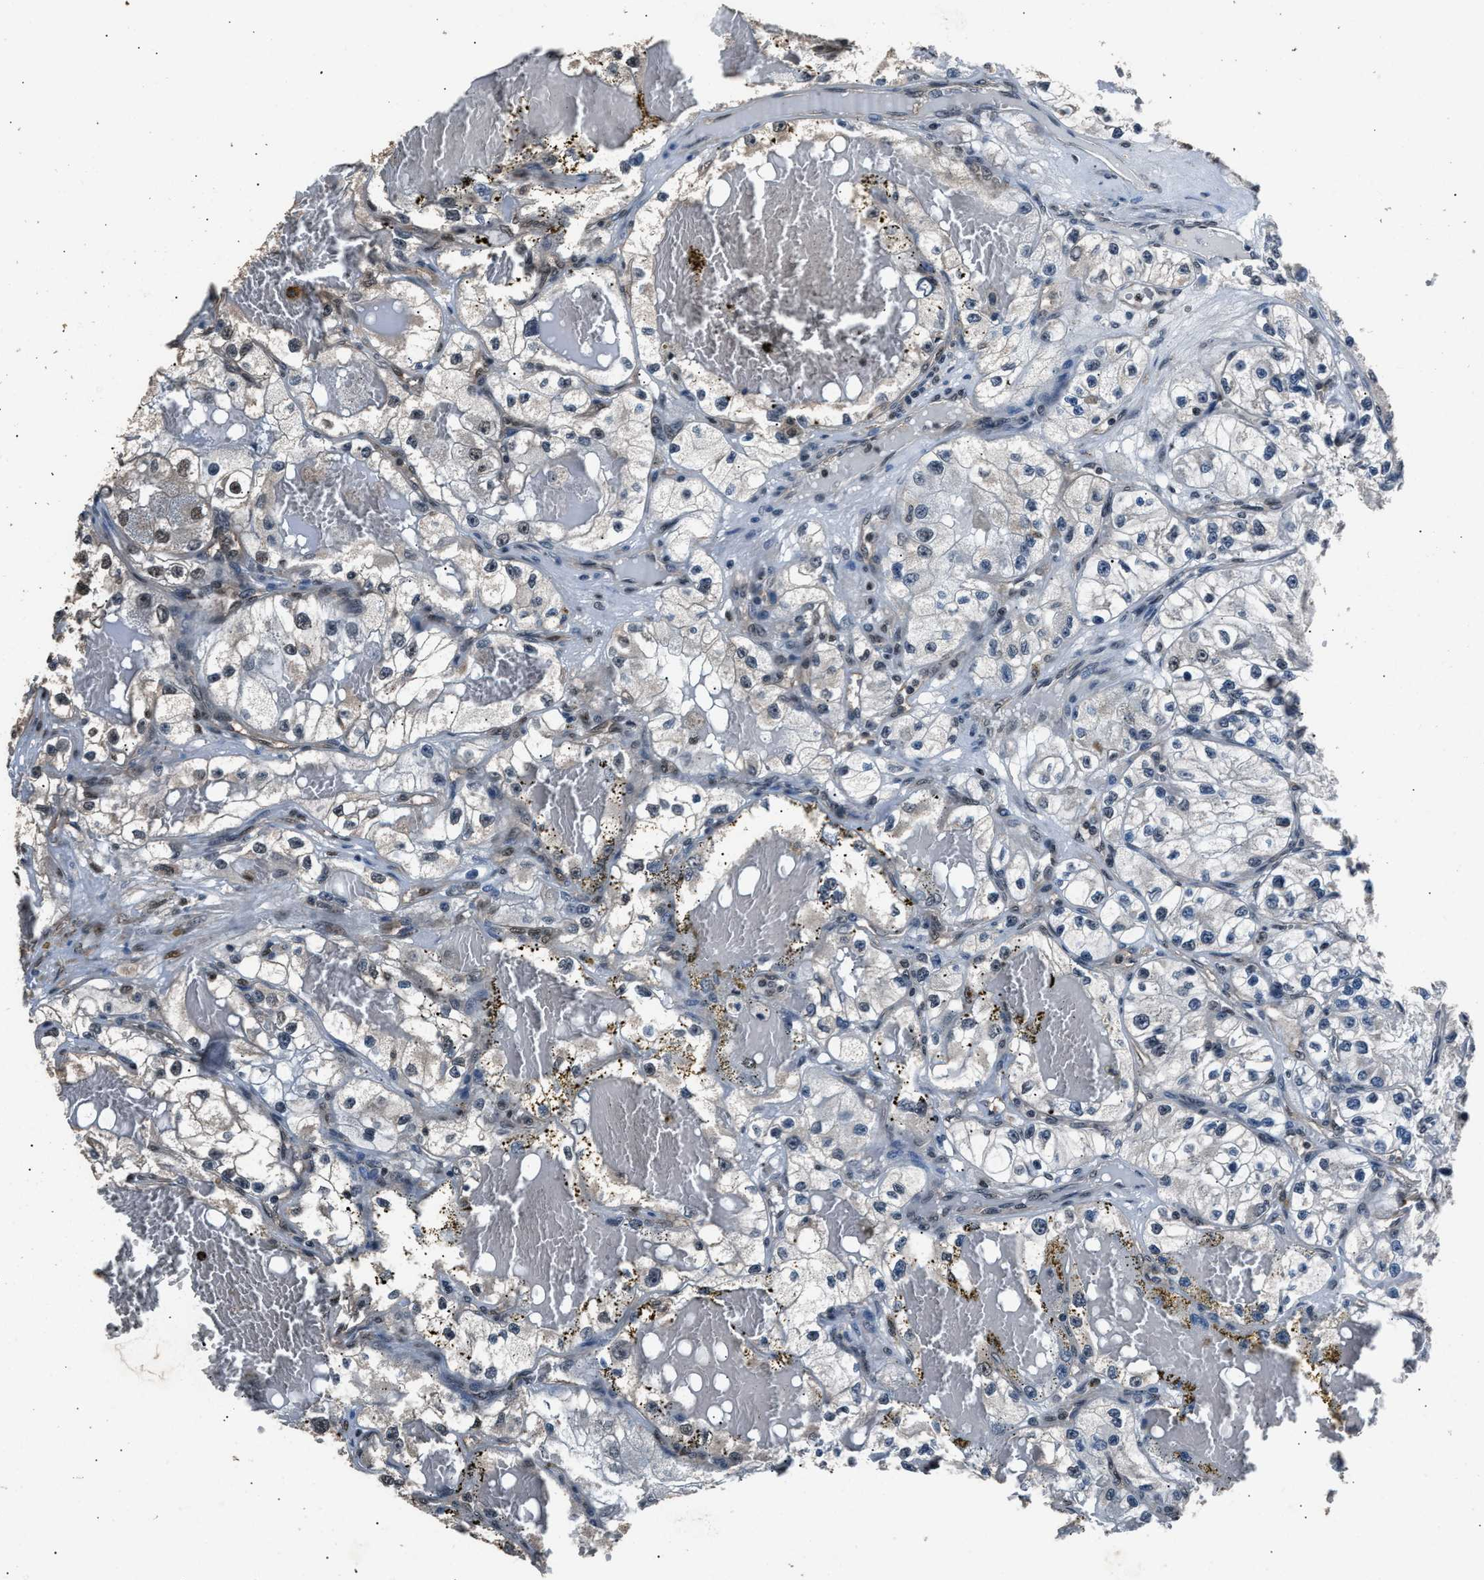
{"staining": {"intensity": "negative", "quantity": "none", "location": "none"}, "tissue": "renal cancer", "cell_type": "Tumor cells", "image_type": "cancer", "snomed": [{"axis": "morphology", "description": "Adenocarcinoma, NOS"}, {"axis": "topography", "description": "Kidney"}], "caption": "DAB immunohistochemical staining of renal adenocarcinoma displays no significant staining in tumor cells. The staining is performed using DAB (3,3'-diaminobenzidine) brown chromogen with nuclei counter-stained in using hematoxylin.", "gene": "DFFA", "patient": {"sex": "female", "age": 57}}